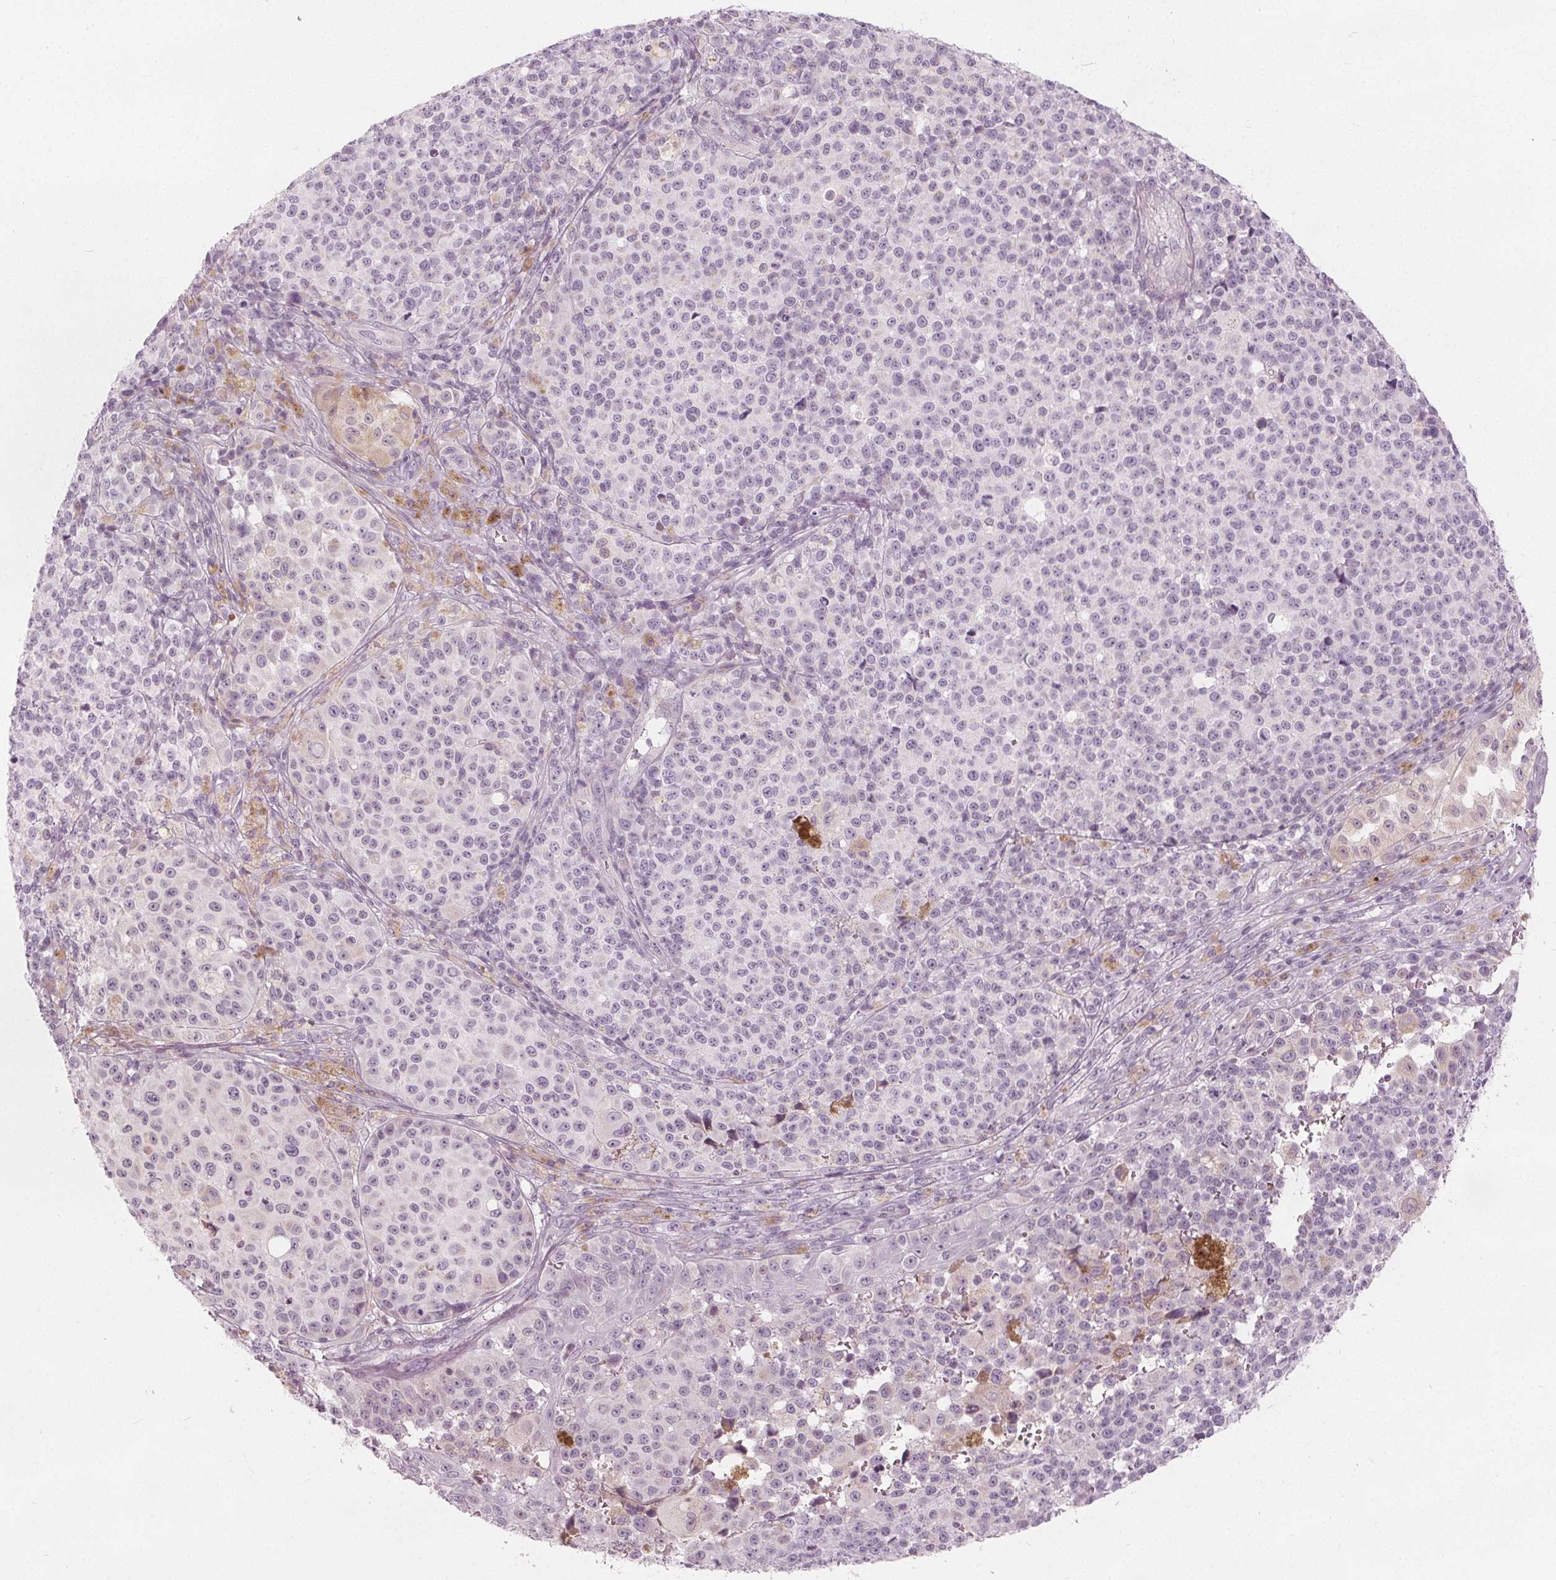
{"staining": {"intensity": "negative", "quantity": "none", "location": "none"}, "tissue": "melanoma", "cell_type": "Tumor cells", "image_type": "cancer", "snomed": [{"axis": "morphology", "description": "Malignant melanoma, NOS"}, {"axis": "topography", "description": "Skin"}], "caption": "Malignant melanoma stained for a protein using immunohistochemistry exhibits no positivity tumor cells.", "gene": "BRSK1", "patient": {"sex": "female", "age": 58}}